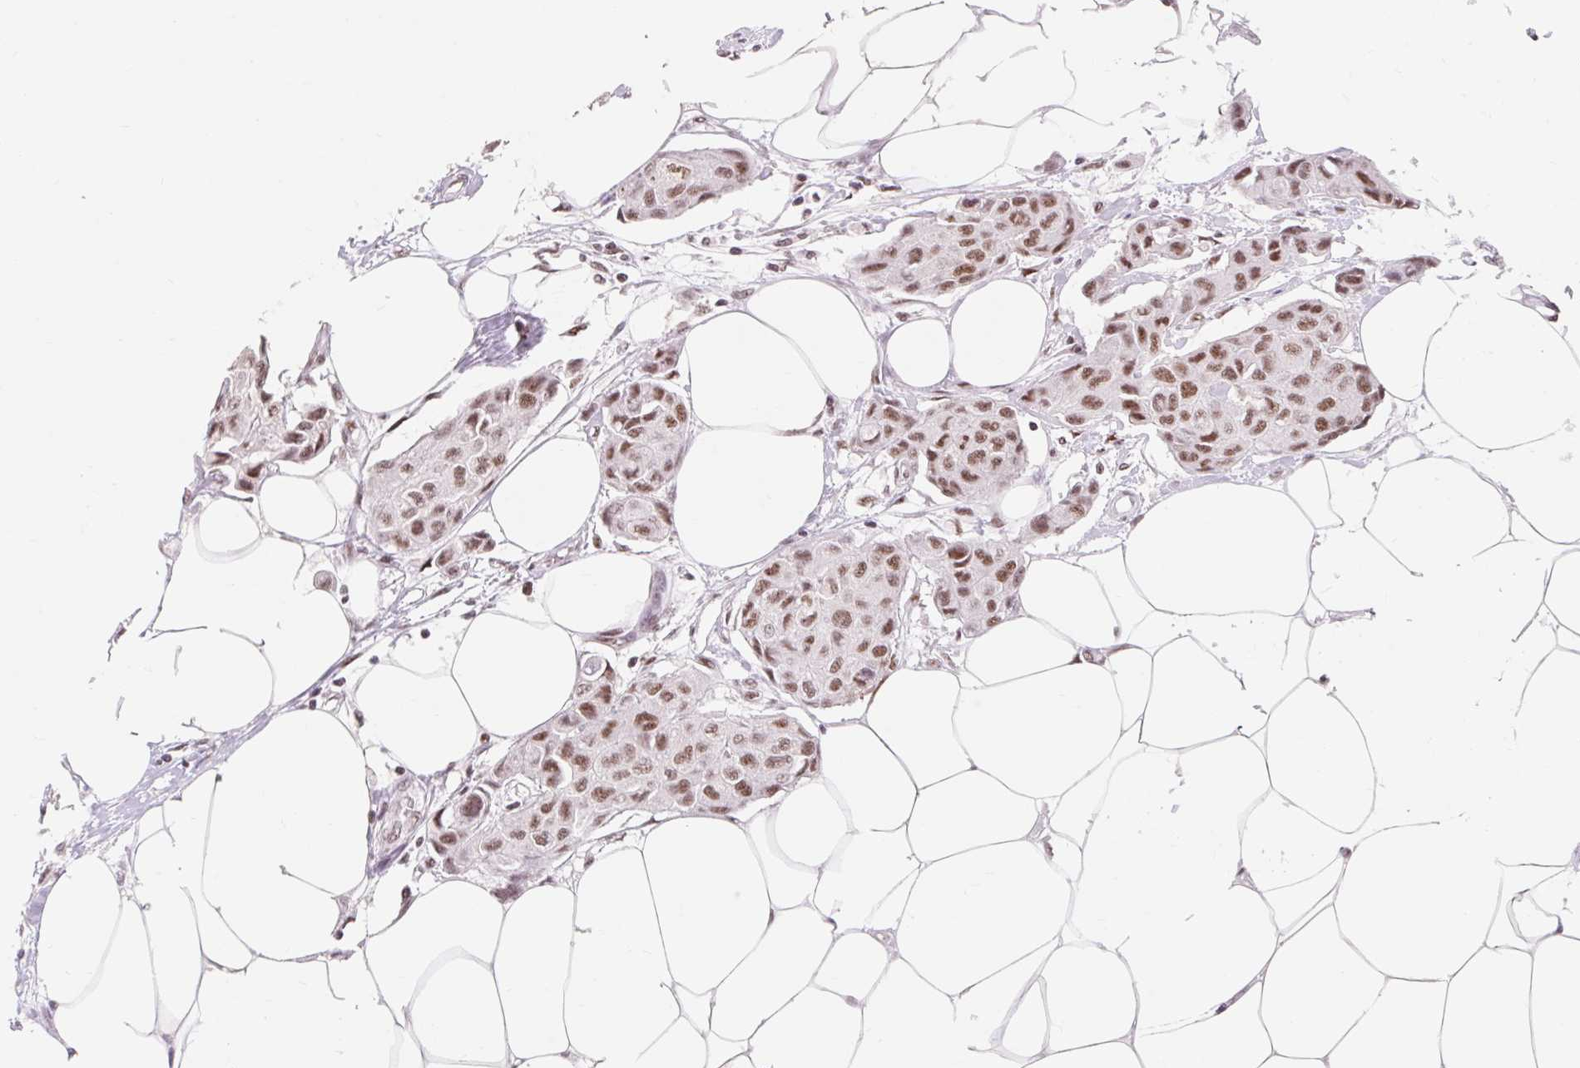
{"staining": {"intensity": "moderate", "quantity": ">75%", "location": "nuclear"}, "tissue": "breast cancer", "cell_type": "Tumor cells", "image_type": "cancer", "snomed": [{"axis": "morphology", "description": "Duct carcinoma"}, {"axis": "topography", "description": "Breast"}, {"axis": "topography", "description": "Lymph node"}], "caption": "Moderate nuclear positivity for a protein is seen in approximately >75% of tumor cells of breast cancer (infiltrating ductal carcinoma) using IHC.", "gene": "SRSF10", "patient": {"sex": "female", "age": 80}}